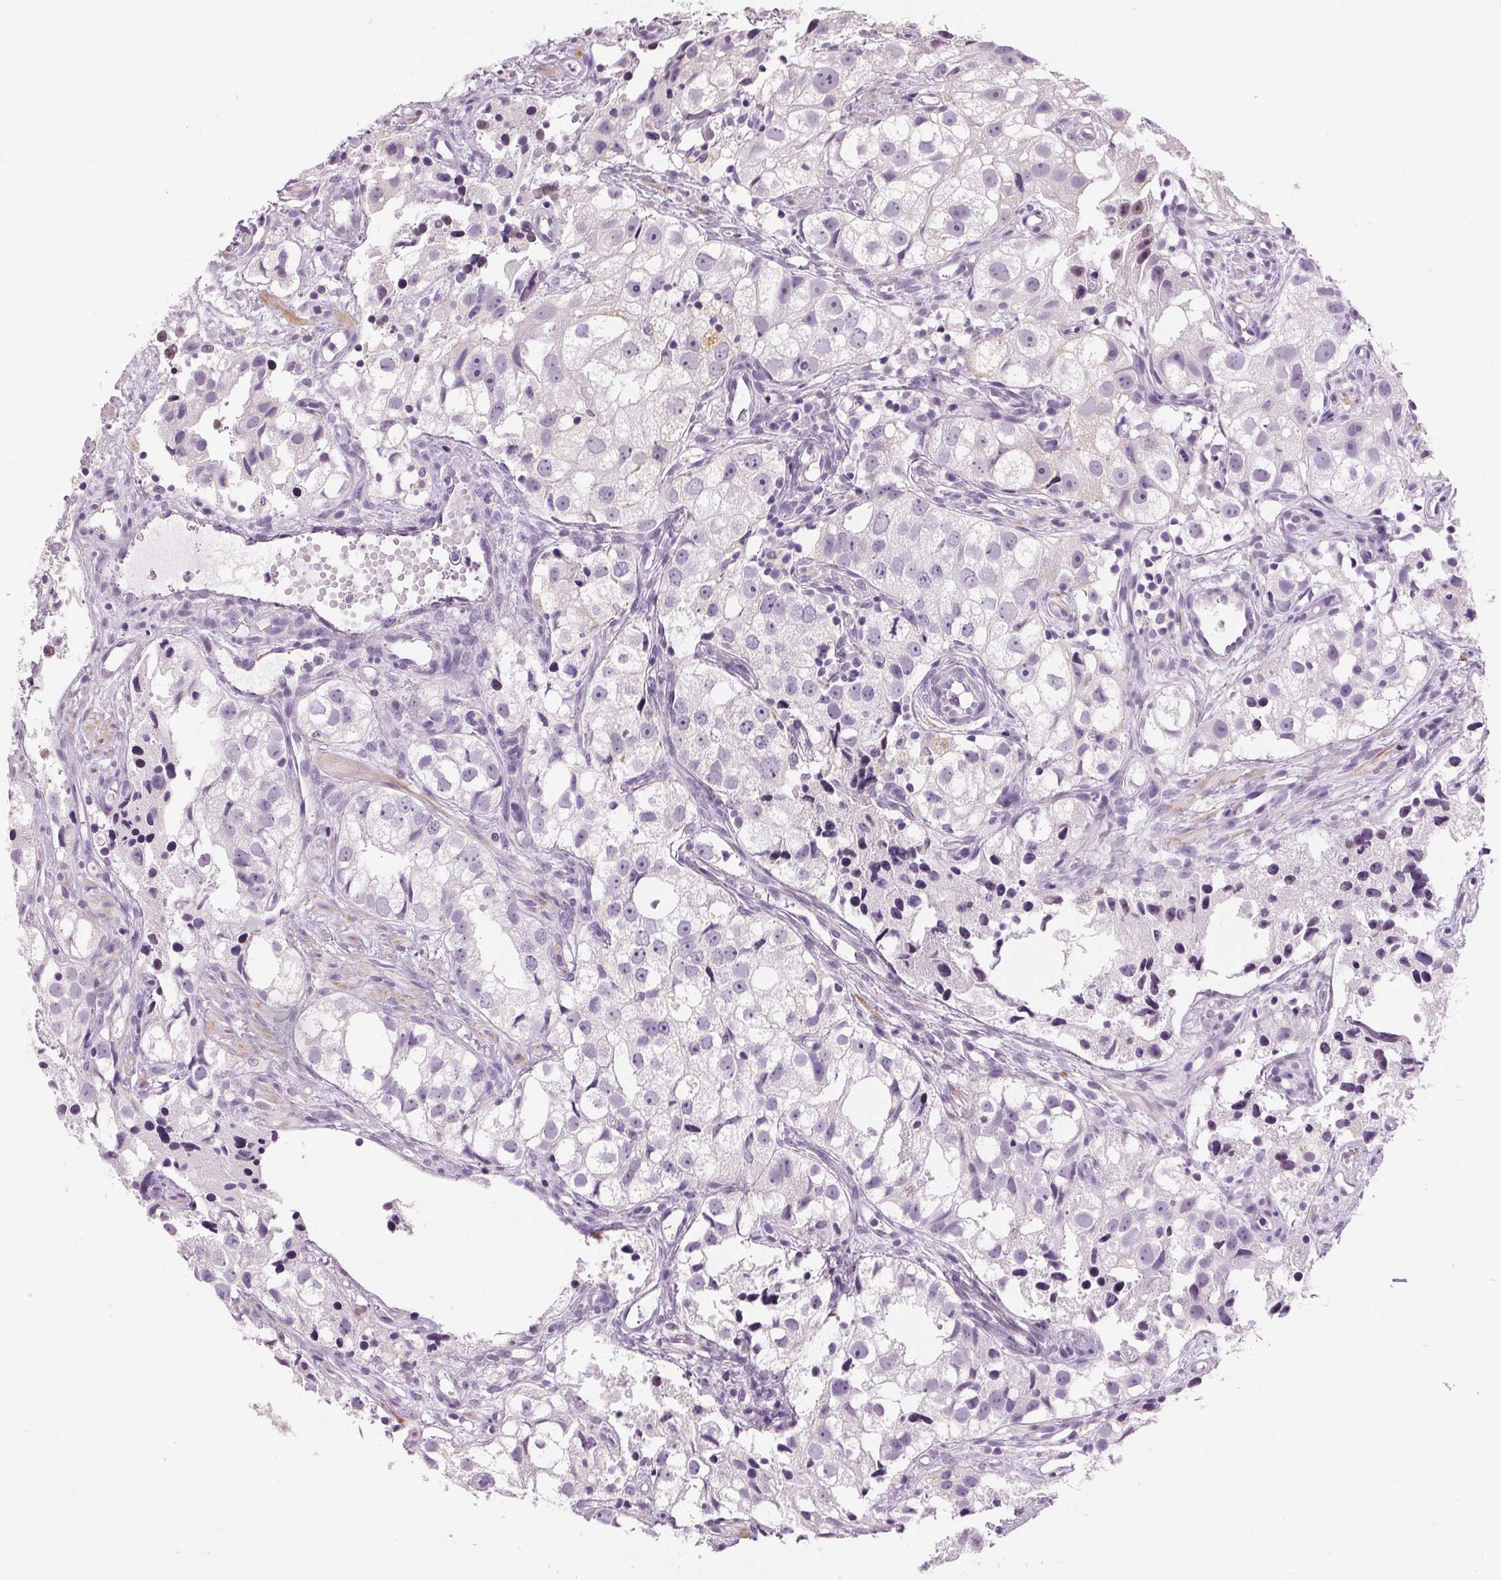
{"staining": {"intensity": "negative", "quantity": "none", "location": "none"}, "tissue": "prostate cancer", "cell_type": "Tumor cells", "image_type": "cancer", "snomed": [{"axis": "morphology", "description": "Adenocarcinoma, High grade"}, {"axis": "topography", "description": "Prostate"}], "caption": "An IHC photomicrograph of prostate cancer (high-grade adenocarcinoma) is shown. There is no staining in tumor cells of prostate cancer (high-grade adenocarcinoma).", "gene": "MISP", "patient": {"sex": "male", "age": 68}}